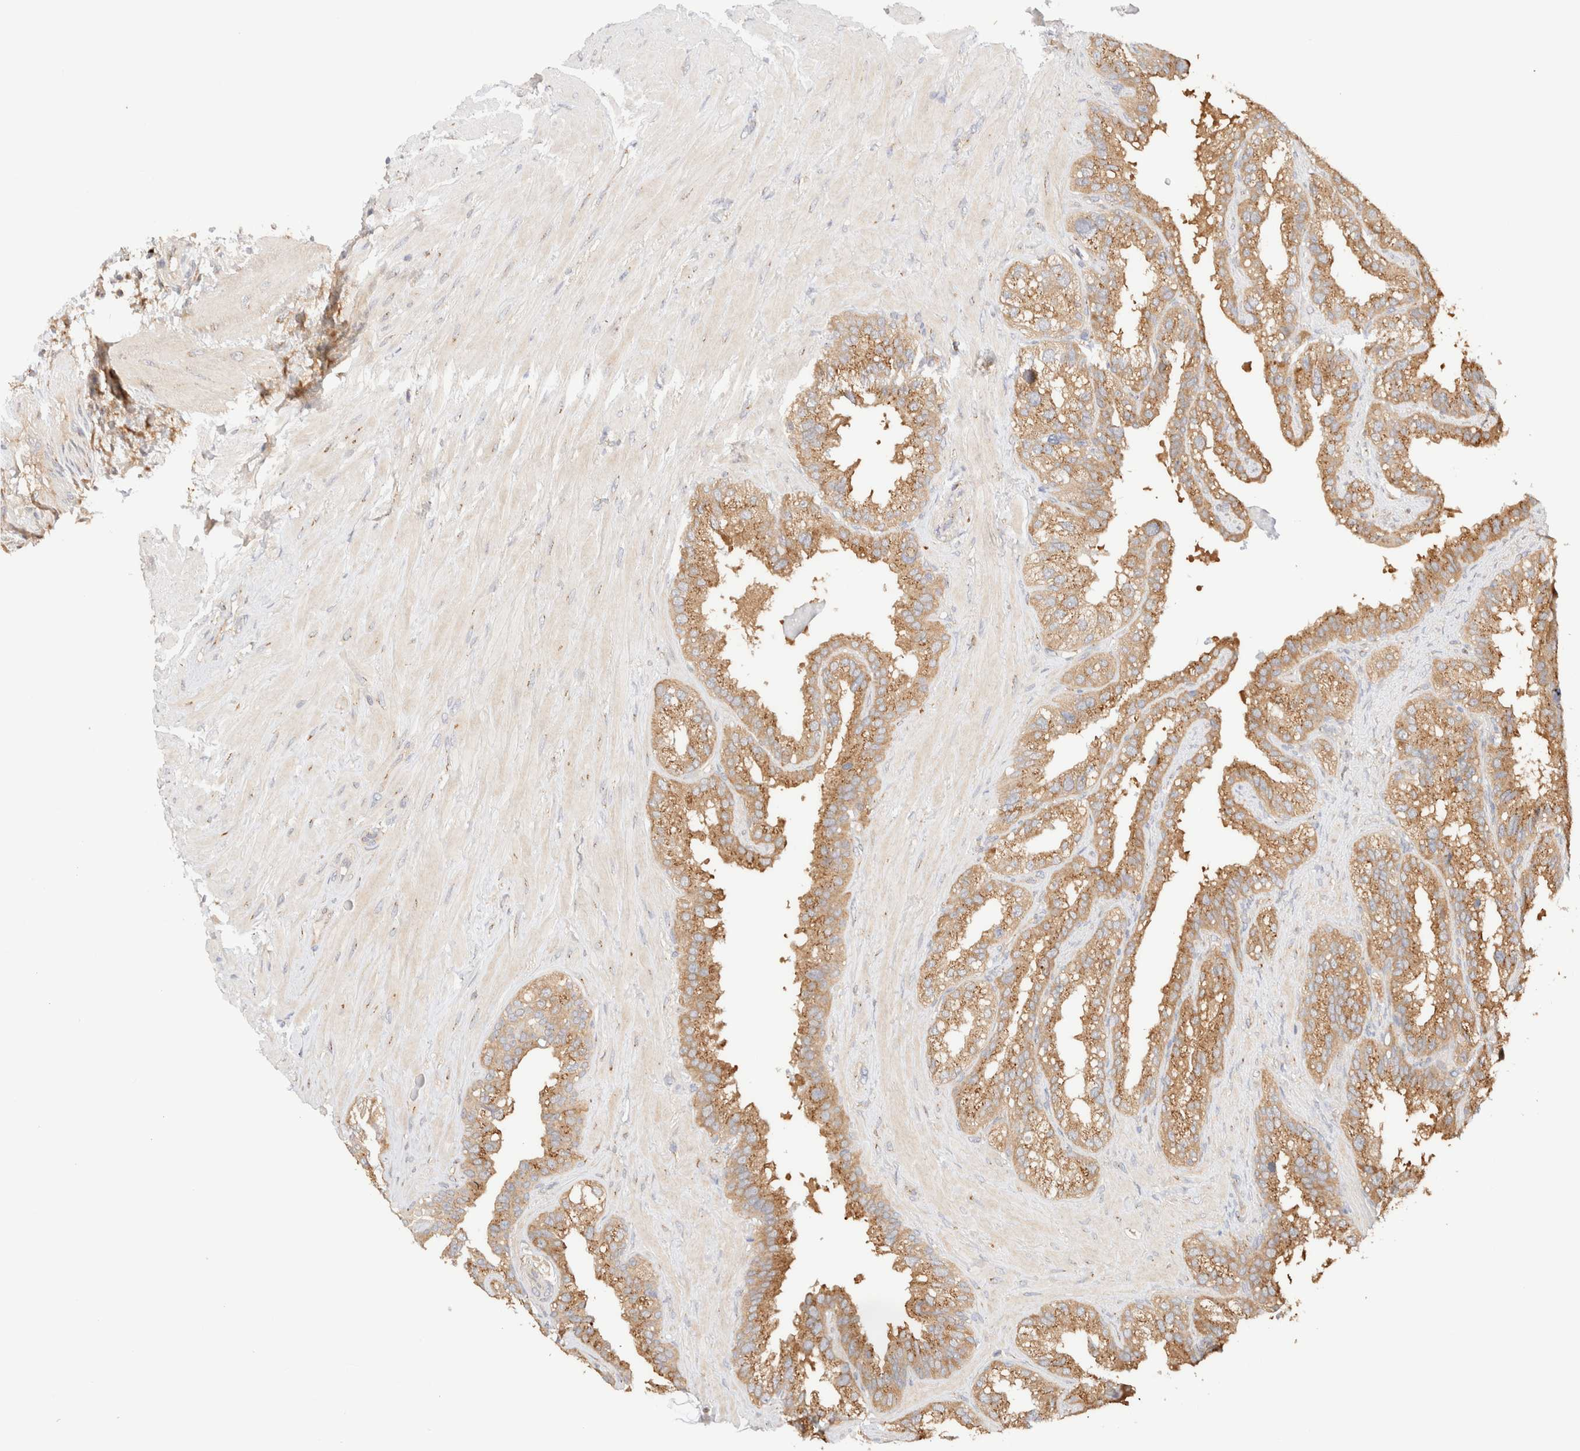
{"staining": {"intensity": "moderate", "quantity": ">75%", "location": "cytoplasmic/membranous"}, "tissue": "seminal vesicle", "cell_type": "Glandular cells", "image_type": "normal", "snomed": [{"axis": "morphology", "description": "Normal tissue, NOS"}, {"axis": "topography", "description": "Seminal veicle"}], "caption": "Protein analysis of benign seminal vesicle demonstrates moderate cytoplasmic/membranous staining in approximately >75% of glandular cells. The staining was performed using DAB, with brown indicating positive protein expression. Nuclei are stained blue with hematoxylin.", "gene": "RABEP1", "patient": {"sex": "male", "age": 68}}